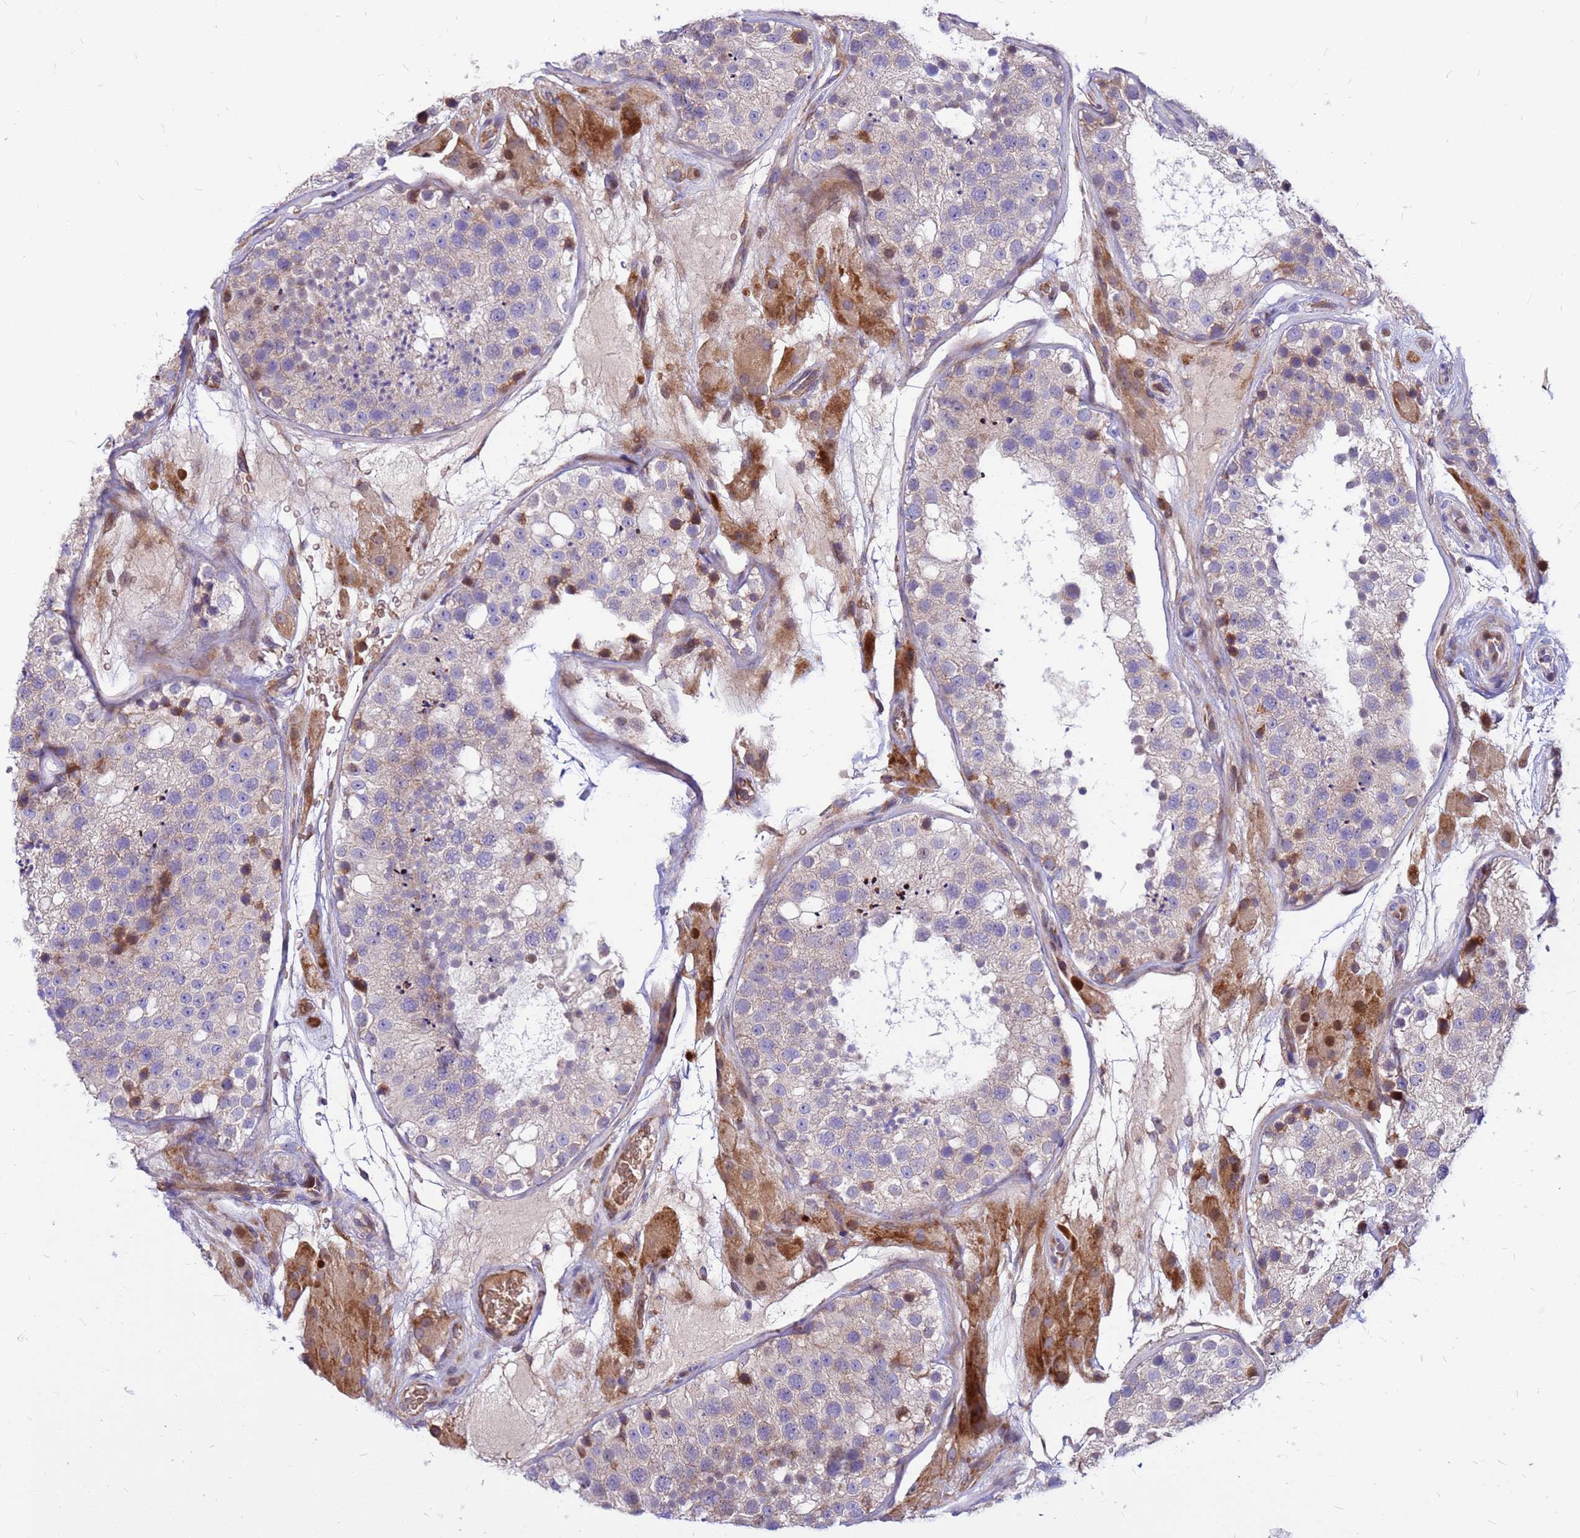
{"staining": {"intensity": "moderate", "quantity": "<25%", "location": "cytoplasmic/membranous"}, "tissue": "testis", "cell_type": "Cells in seminiferous ducts", "image_type": "normal", "snomed": [{"axis": "morphology", "description": "Normal tissue, NOS"}, {"axis": "topography", "description": "Testis"}], "caption": "The histopathology image shows immunohistochemical staining of benign testis. There is moderate cytoplasmic/membranous staining is present in approximately <25% of cells in seminiferous ducts.", "gene": "ZNF669", "patient": {"sex": "male", "age": 26}}